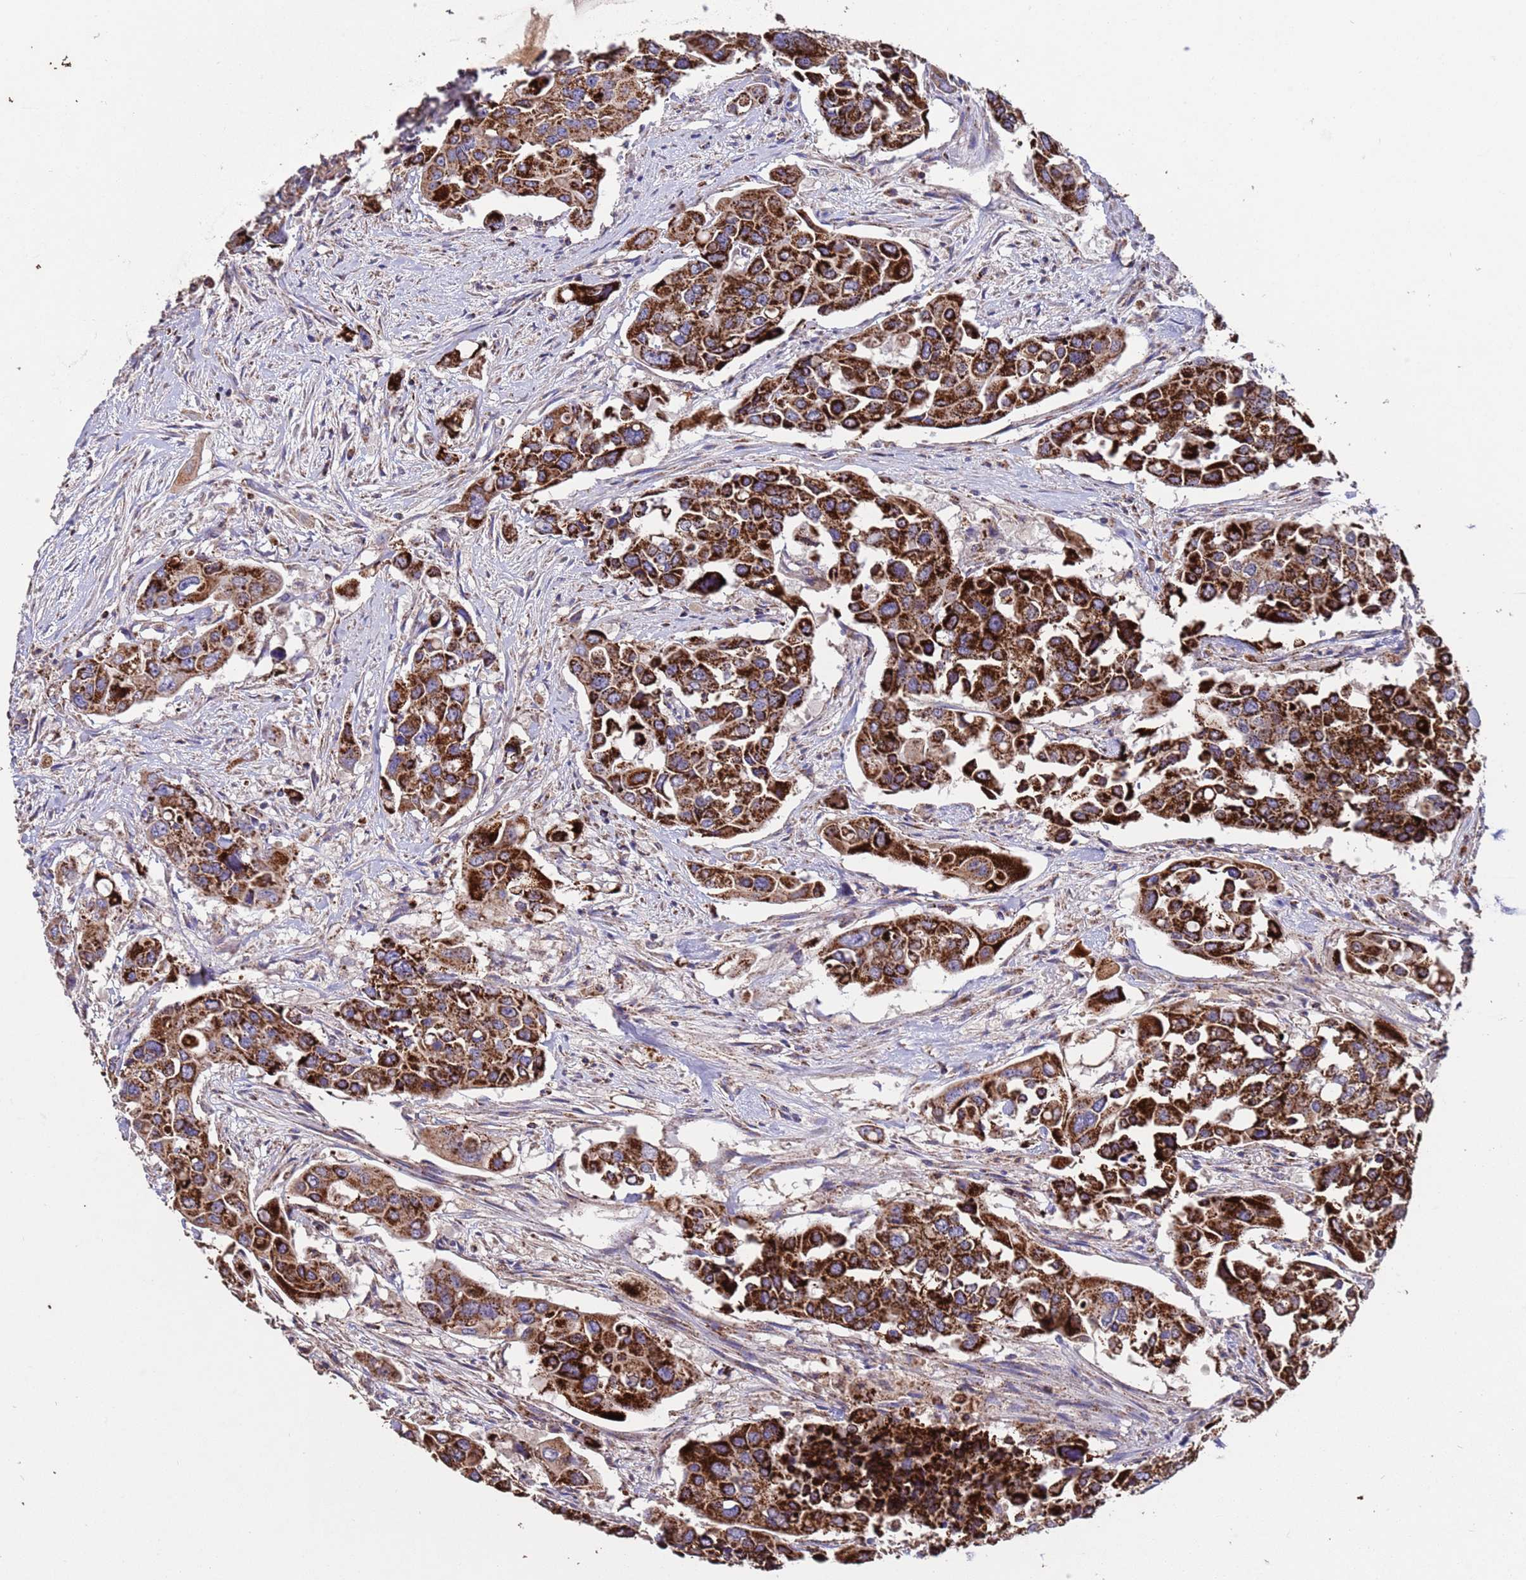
{"staining": {"intensity": "strong", "quantity": ">75%", "location": "cytoplasmic/membranous"}, "tissue": "colorectal cancer", "cell_type": "Tumor cells", "image_type": "cancer", "snomed": [{"axis": "morphology", "description": "Adenocarcinoma, NOS"}, {"axis": "topography", "description": "Colon"}], "caption": "Immunohistochemical staining of human colorectal adenocarcinoma exhibits strong cytoplasmic/membranous protein staining in approximately >75% of tumor cells.", "gene": "ZNFX1", "patient": {"sex": "male", "age": 77}}